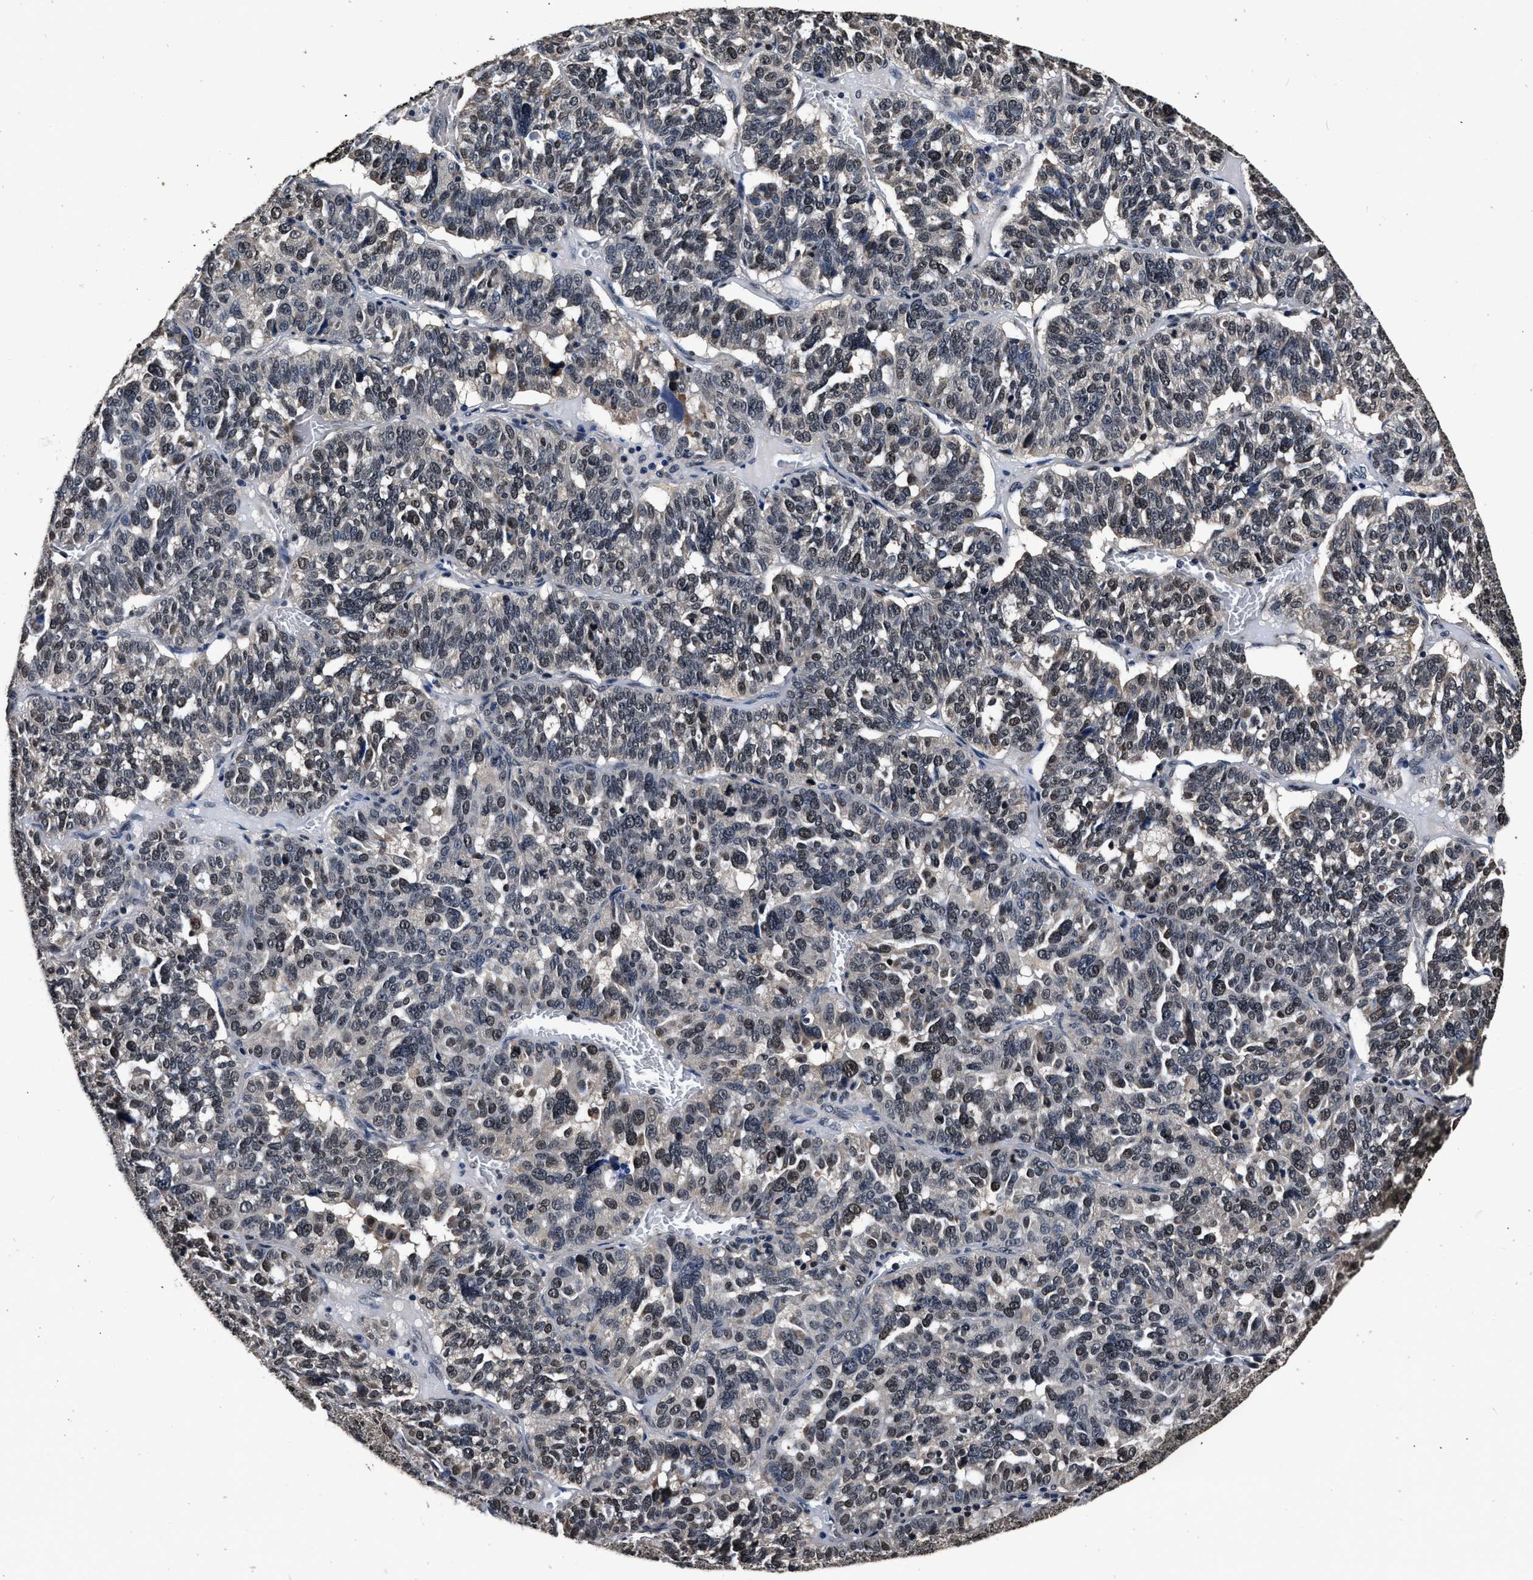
{"staining": {"intensity": "moderate", "quantity": "<25%", "location": "nuclear"}, "tissue": "ovarian cancer", "cell_type": "Tumor cells", "image_type": "cancer", "snomed": [{"axis": "morphology", "description": "Cystadenocarcinoma, serous, NOS"}, {"axis": "topography", "description": "Ovary"}], "caption": "Immunohistochemical staining of ovarian serous cystadenocarcinoma demonstrates low levels of moderate nuclear expression in about <25% of tumor cells.", "gene": "CSTF1", "patient": {"sex": "female", "age": 59}}